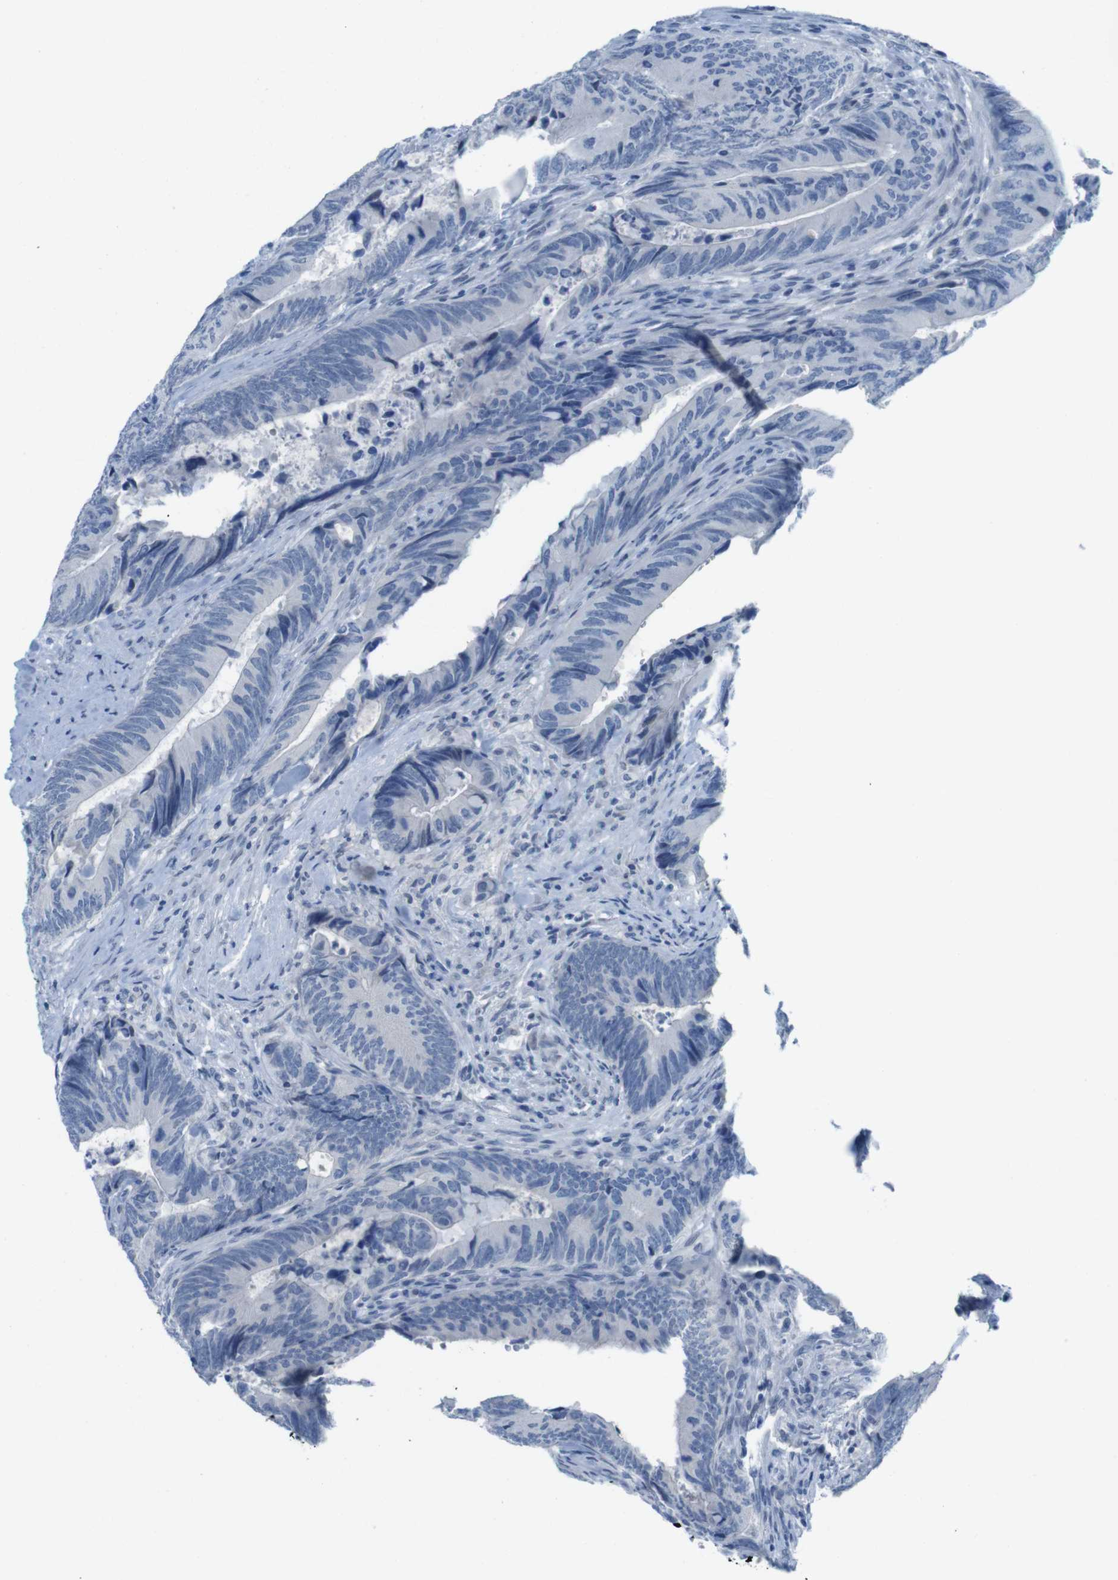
{"staining": {"intensity": "negative", "quantity": "none", "location": "none"}, "tissue": "colorectal cancer", "cell_type": "Tumor cells", "image_type": "cancer", "snomed": [{"axis": "morphology", "description": "Normal tissue, NOS"}, {"axis": "morphology", "description": "Adenocarcinoma, NOS"}, {"axis": "topography", "description": "Colon"}], "caption": "Immunohistochemistry micrograph of human colorectal adenocarcinoma stained for a protein (brown), which reveals no positivity in tumor cells. (DAB immunohistochemistry with hematoxylin counter stain).", "gene": "OPN1SW", "patient": {"sex": "male", "age": 56}}